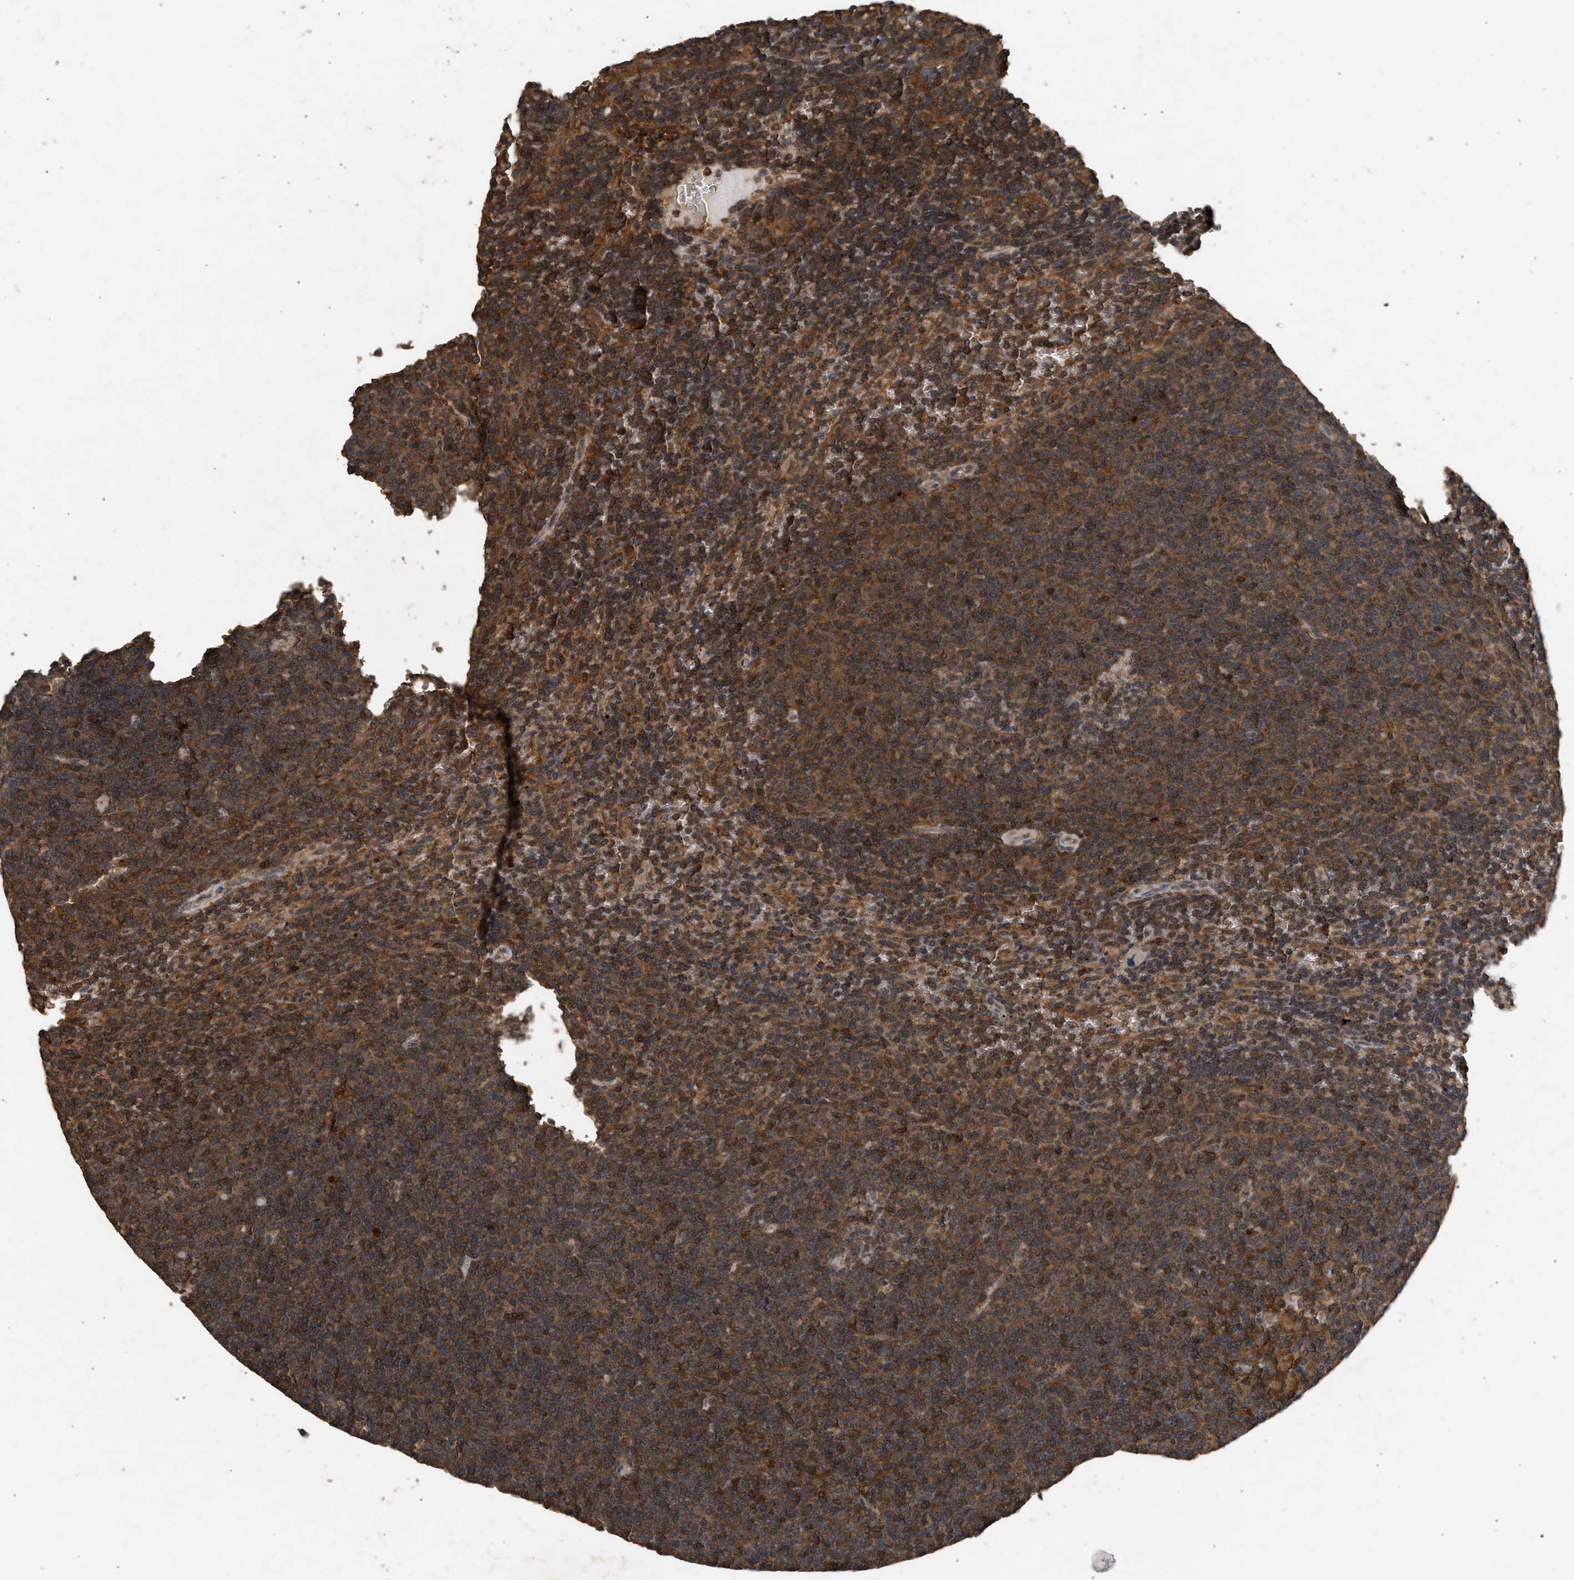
{"staining": {"intensity": "strong", "quantity": ">75%", "location": "cytoplasmic/membranous,nuclear"}, "tissue": "lymphoma", "cell_type": "Tumor cells", "image_type": "cancer", "snomed": [{"axis": "morphology", "description": "Malignant lymphoma, non-Hodgkin's type, Low grade"}, {"axis": "topography", "description": "Spleen"}], "caption": "This histopathology image shows immunohistochemistry (IHC) staining of lymphoma, with high strong cytoplasmic/membranous and nuclear expression in about >75% of tumor cells.", "gene": "FITM1", "patient": {"sex": "female", "age": 50}}